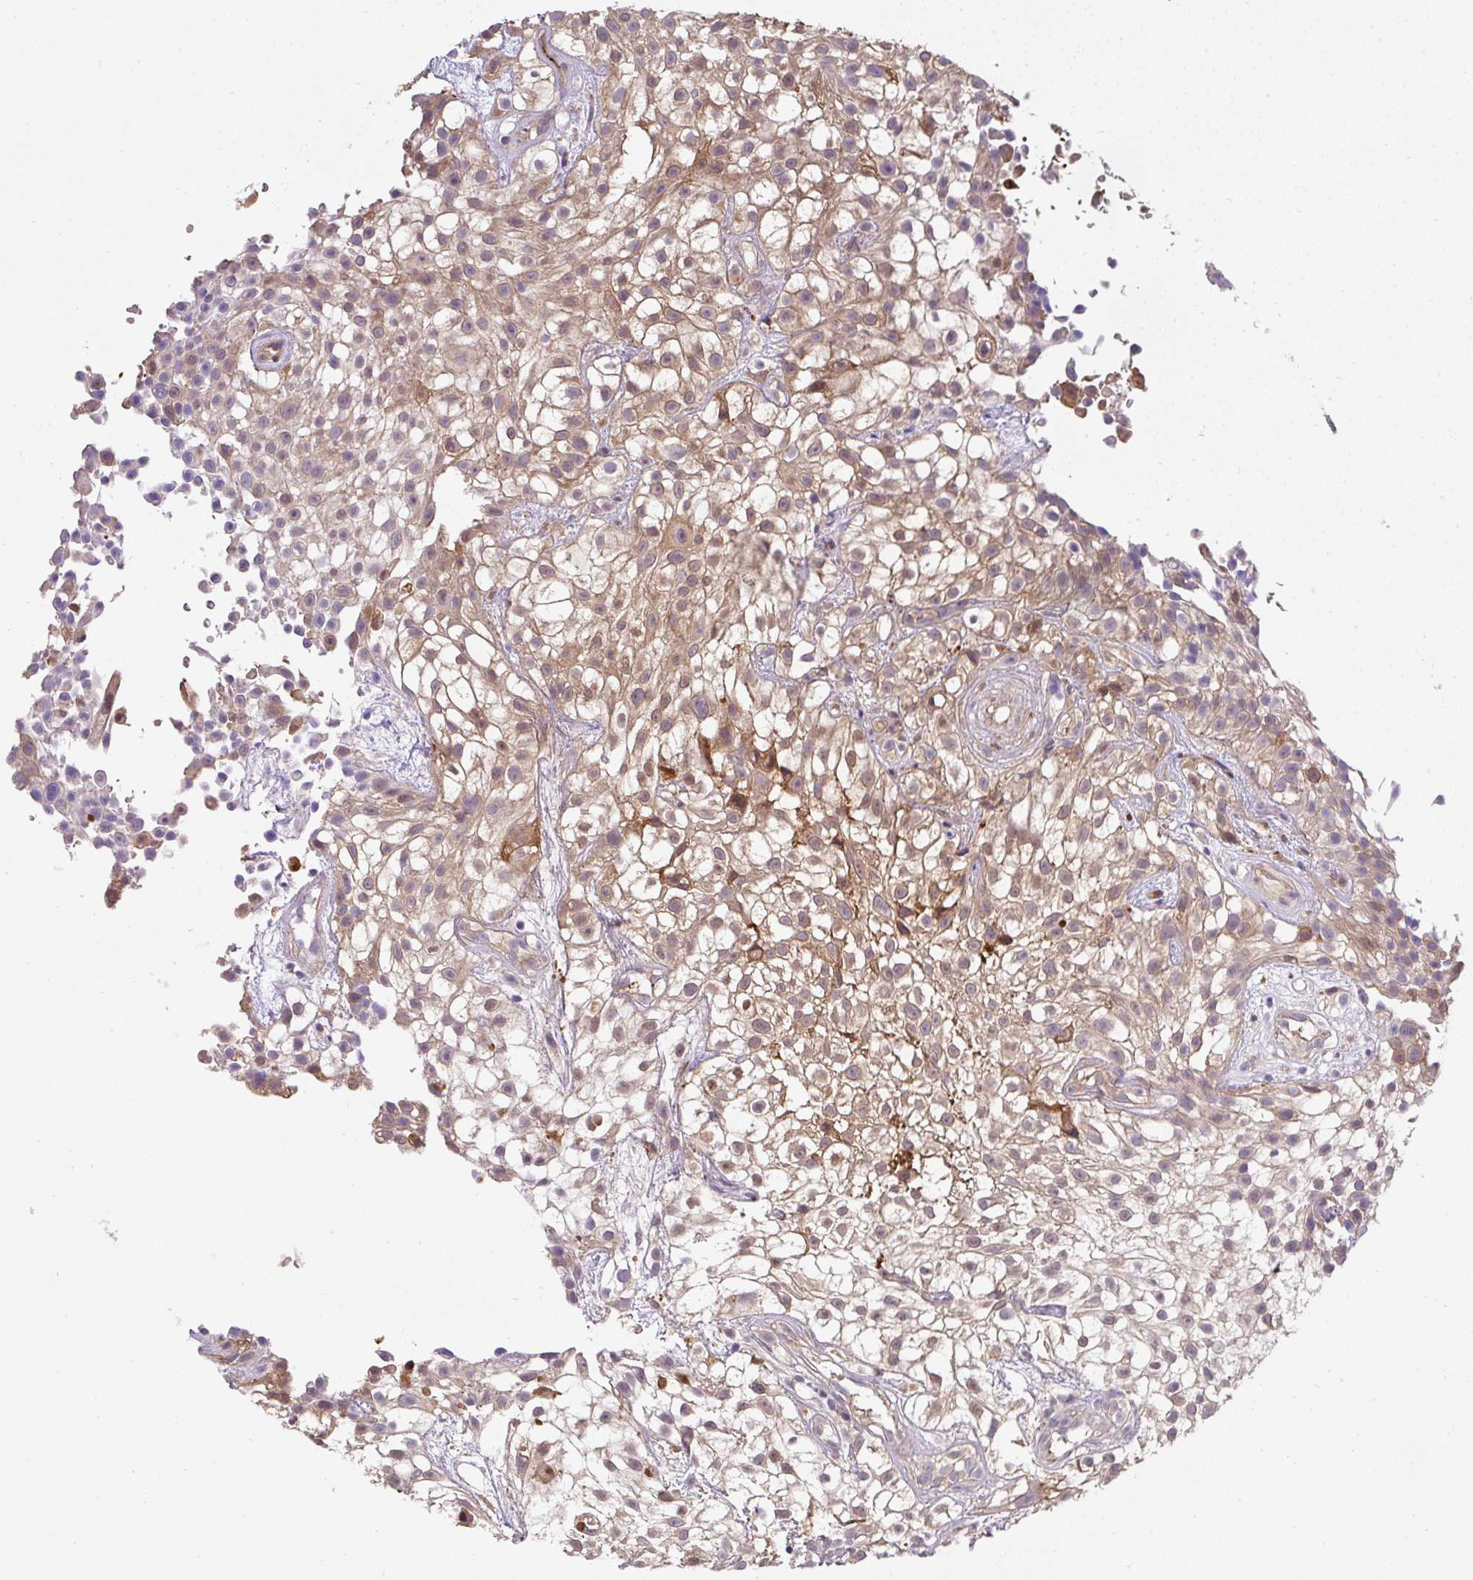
{"staining": {"intensity": "weak", "quantity": ">75%", "location": "cytoplasmic/membranous,nuclear"}, "tissue": "urothelial cancer", "cell_type": "Tumor cells", "image_type": "cancer", "snomed": [{"axis": "morphology", "description": "Urothelial carcinoma, High grade"}, {"axis": "topography", "description": "Urinary bladder"}], "caption": "High-grade urothelial carcinoma stained with a protein marker displays weak staining in tumor cells.", "gene": "ST13", "patient": {"sex": "male", "age": 56}}